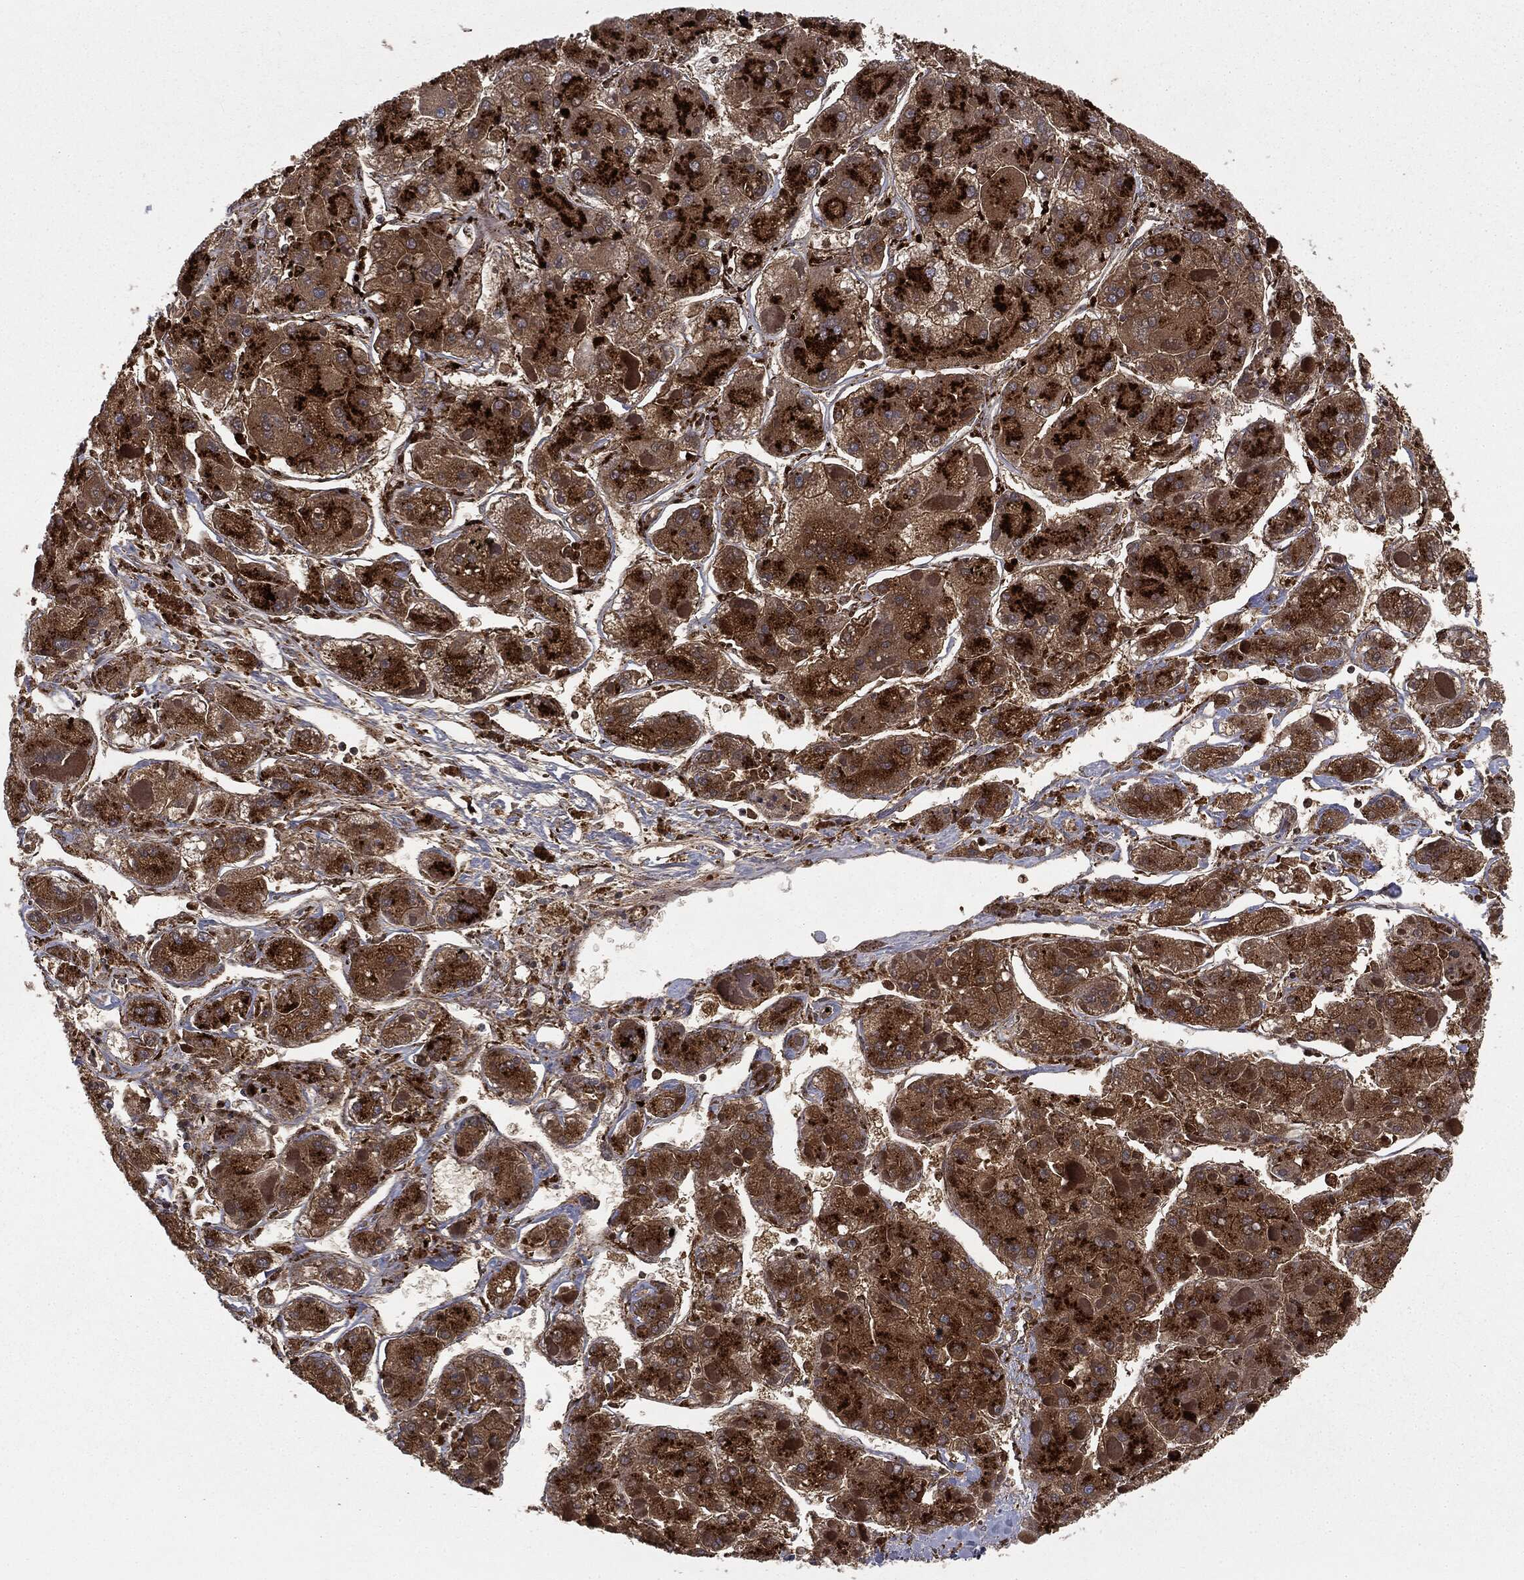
{"staining": {"intensity": "strong", "quantity": ">75%", "location": "cytoplasmic/membranous"}, "tissue": "liver cancer", "cell_type": "Tumor cells", "image_type": "cancer", "snomed": [{"axis": "morphology", "description": "Carcinoma, Hepatocellular, NOS"}, {"axis": "topography", "description": "Liver"}], "caption": "Protein expression by immunohistochemistry shows strong cytoplasmic/membranous expression in about >75% of tumor cells in liver cancer. Nuclei are stained in blue.", "gene": "CTSA", "patient": {"sex": "female", "age": 73}}